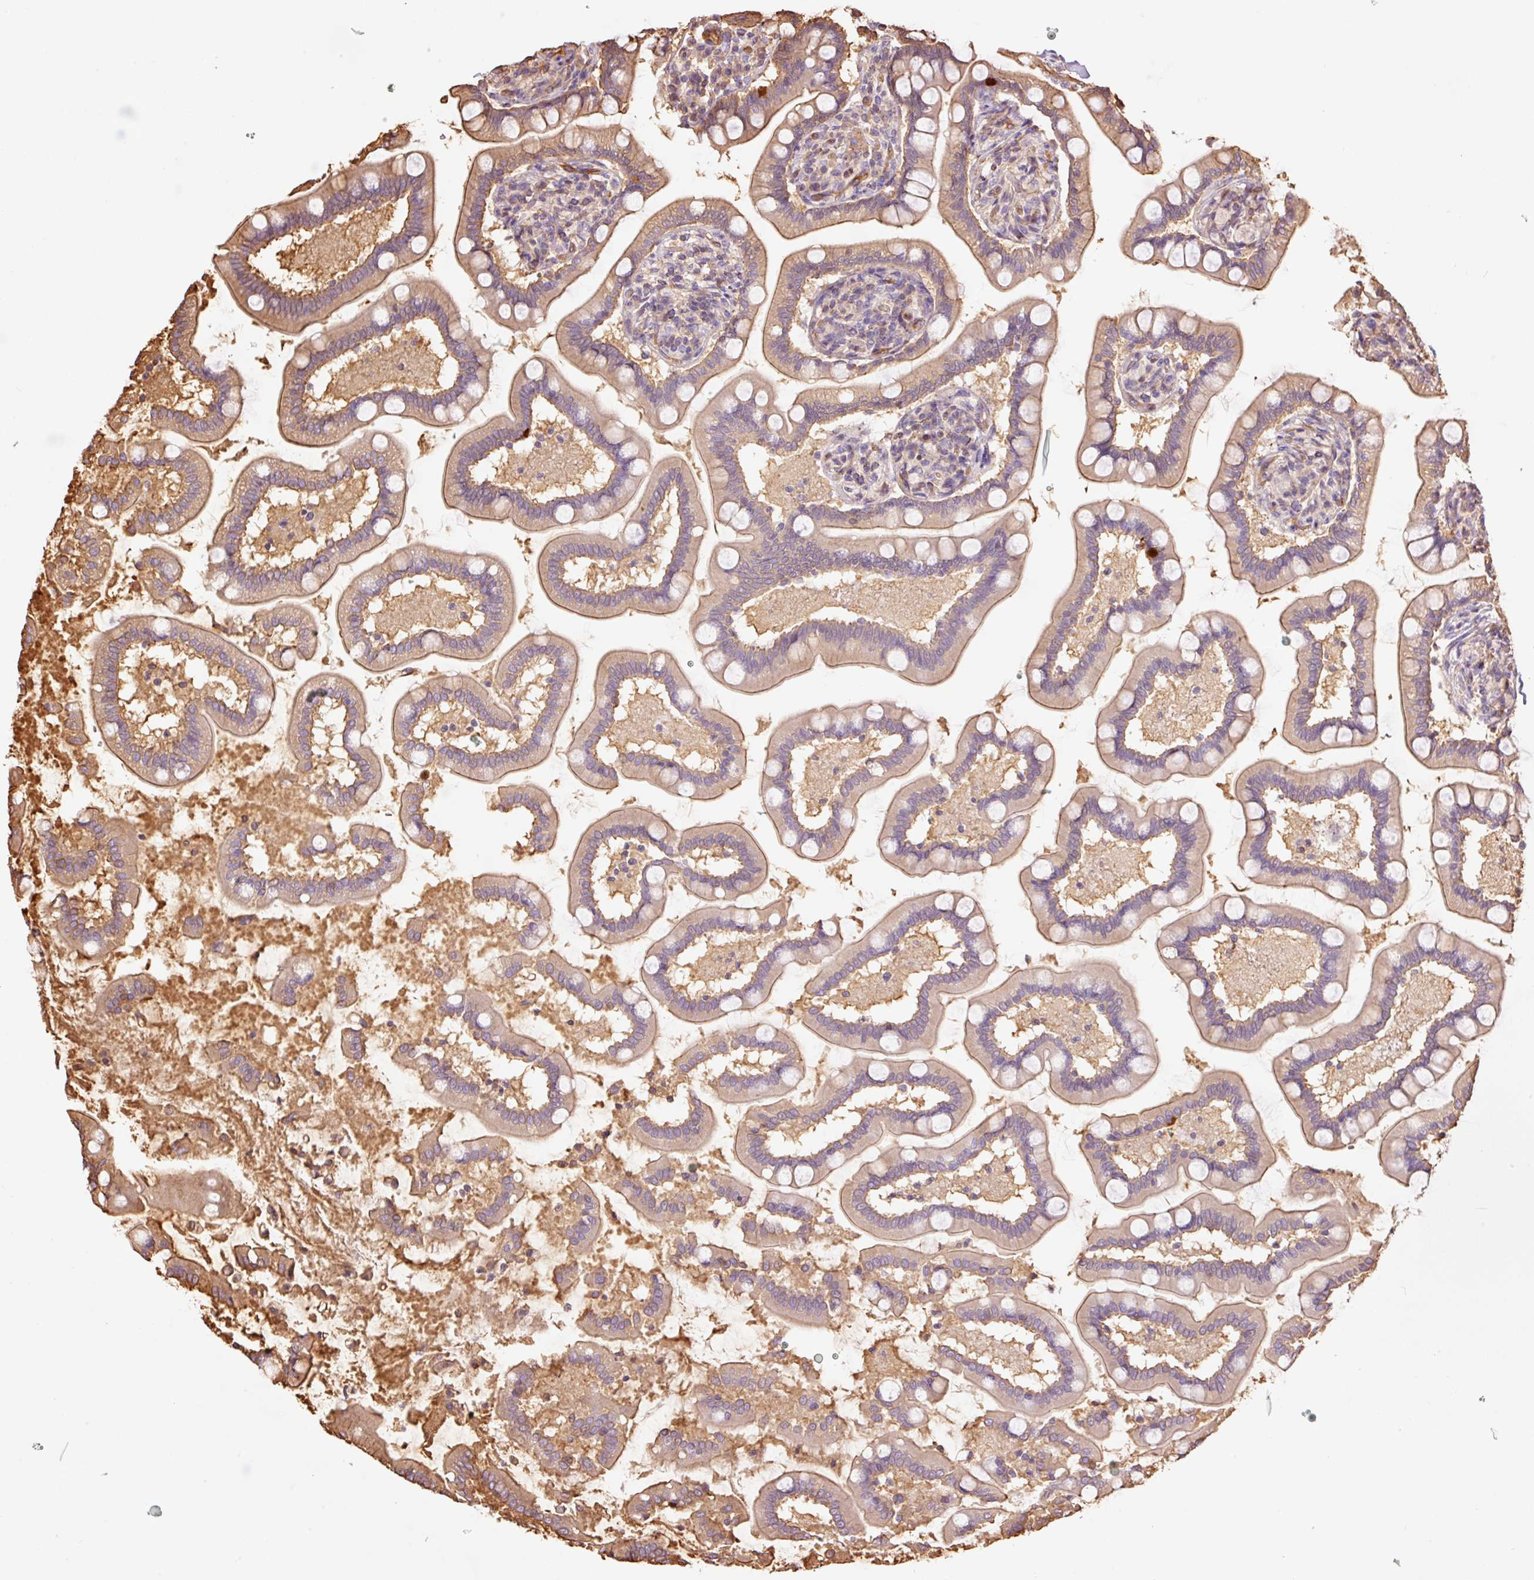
{"staining": {"intensity": "moderate", "quantity": ">75%", "location": "cytoplasmic/membranous"}, "tissue": "small intestine", "cell_type": "Glandular cells", "image_type": "normal", "snomed": [{"axis": "morphology", "description": "Normal tissue, NOS"}, {"axis": "topography", "description": "Small intestine"}], "caption": "Immunohistochemistry (DAB (3,3'-diaminobenzidine)) staining of normal human small intestine reveals moderate cytoplasmic/membranous protein expression in approximately >75% of glandular cells. (Brightfield microscopy of DAB IHC at high magnification).", "gene": "PPP1R1B", "patient": {"sex": "female", "age": 64}}